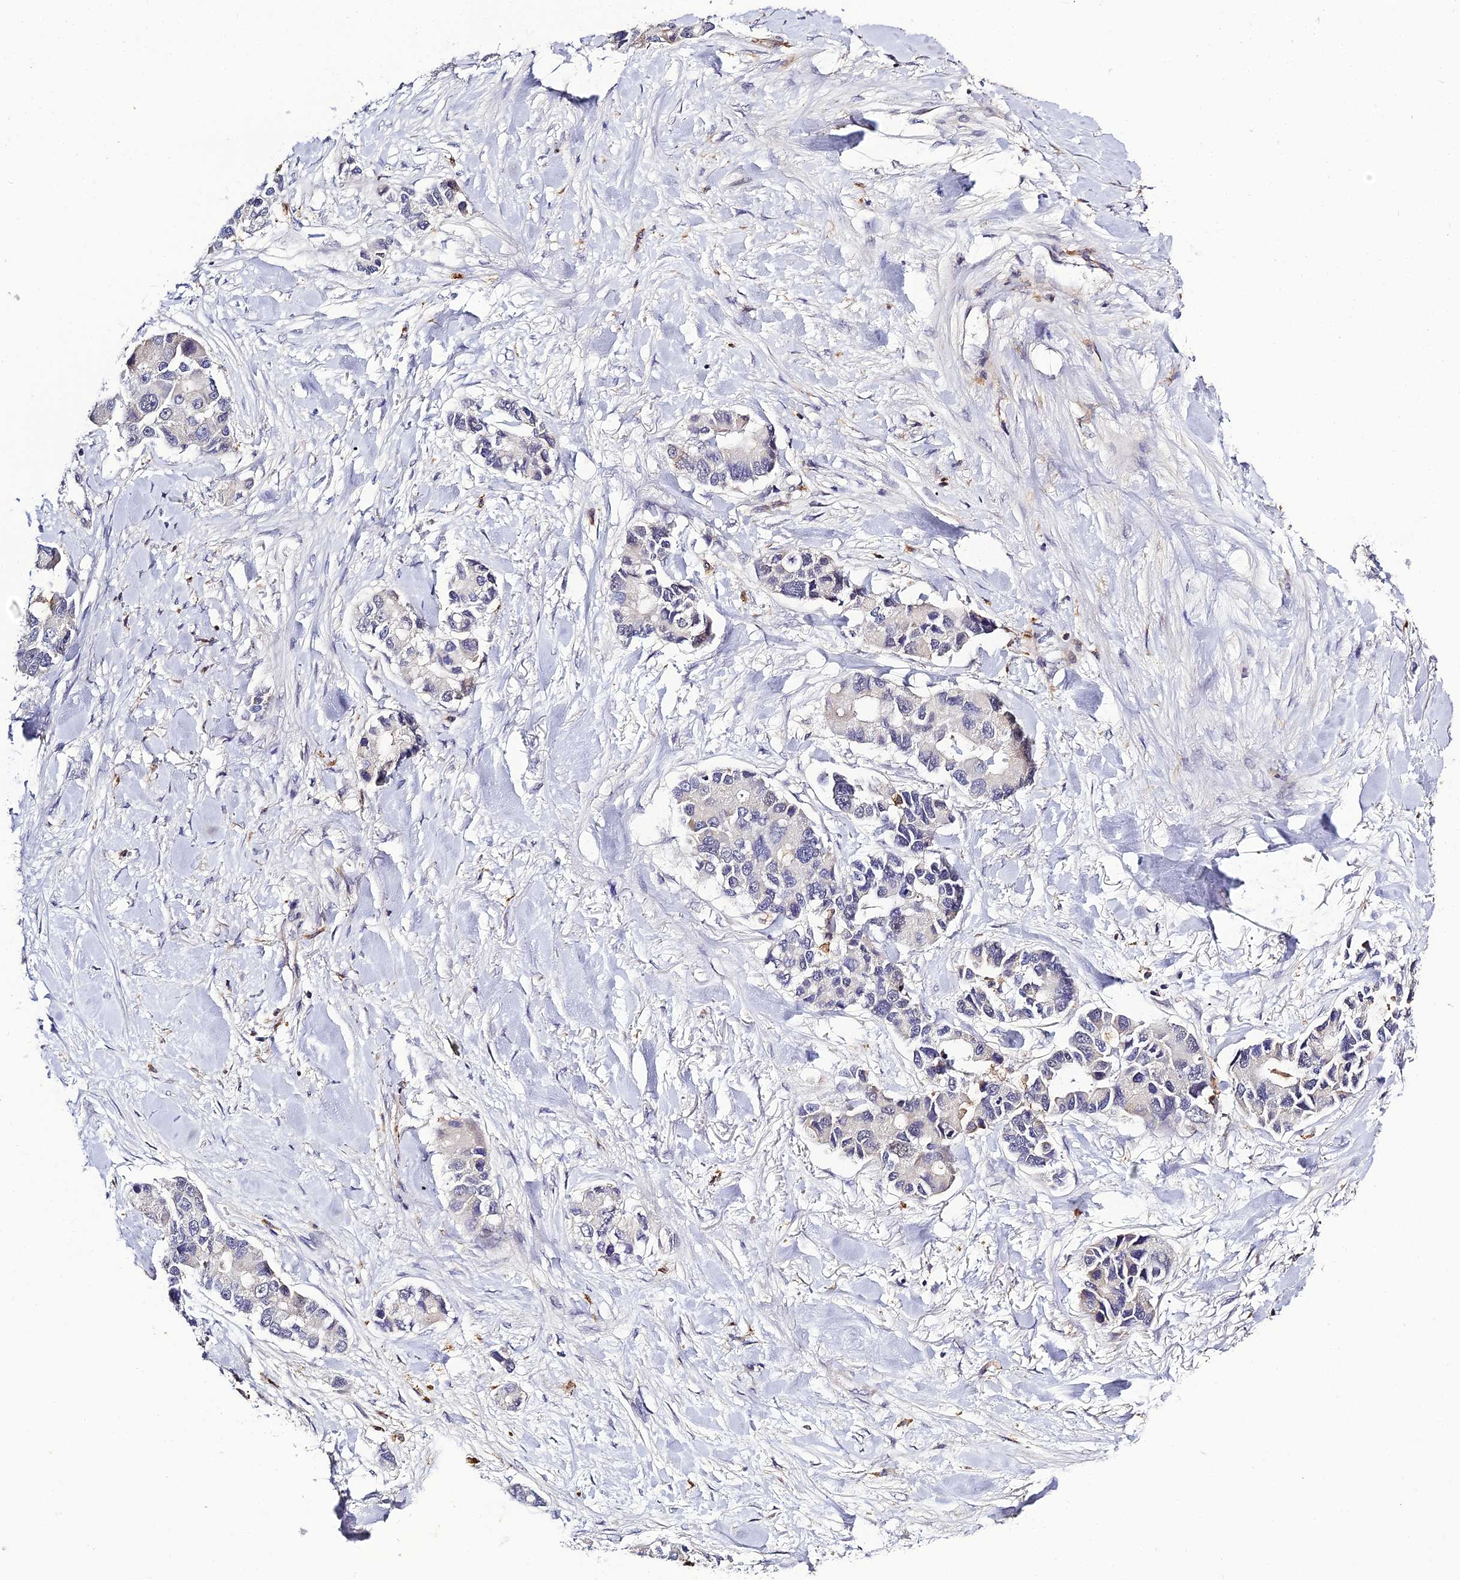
{"staining": {"intensity": "negative", "quantity": "none", "location": "none"}, "tissue": "lung cancer", "cell_type": "Tumor cells", "image_type": "cancer", "snomed": [{"axis": "morphology", "description": "Adenocarcinoma, NOS"}, {"axis": "topography", "description": "Lung"}], "caption": "IHC micrograph of lung adenocarcinoma stained for a protein (brown), which reveals no staining in tumor cells.", "gene": "IL4I1", "patient": {"sex": "female", "age": 54}}